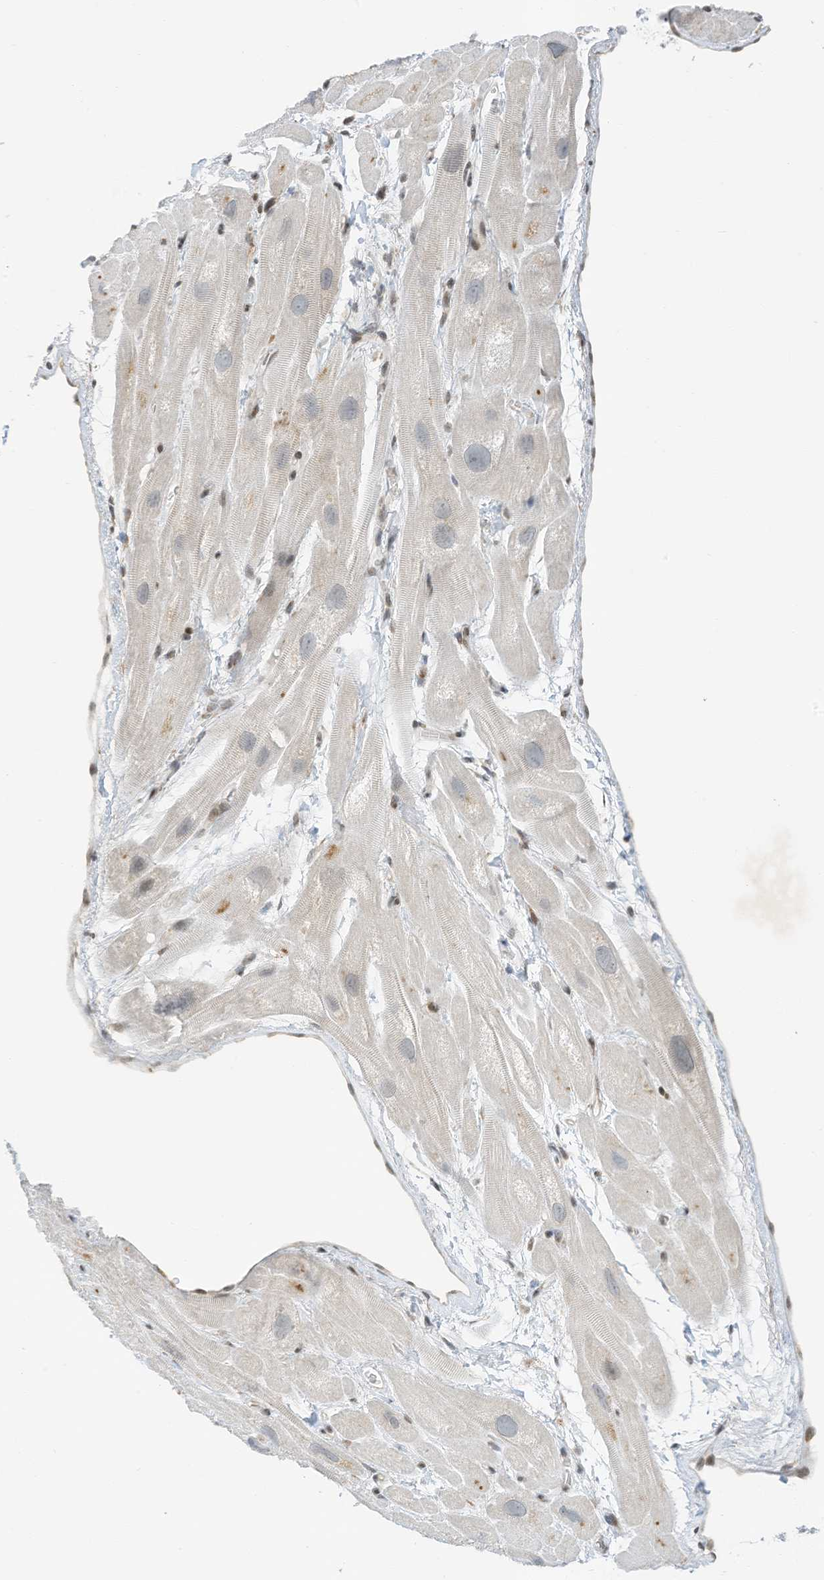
{"staining": {"intensity": "moderate", "quantity": "25%-75%", "location": "cytoplasmic/membranous"}, "tissue": "heart muscle", "cell_type": "Cardiomyocytes", "image_type": "normal", "snomed": [{"axis": "morphology", "description": "Normal tissue, NOS"}, {"axis": "topography", "description": "Heart"}], "caption": "This image demonstrates immunohistochemistry (IHC) staining of unremarkable human heart muscle, with medium moderate cytoplasmic/membranous staining in about 25%-75% of cardiomyocytes.", "gene": "EDF1", "patient": {"sex": "male", "age": 49}}